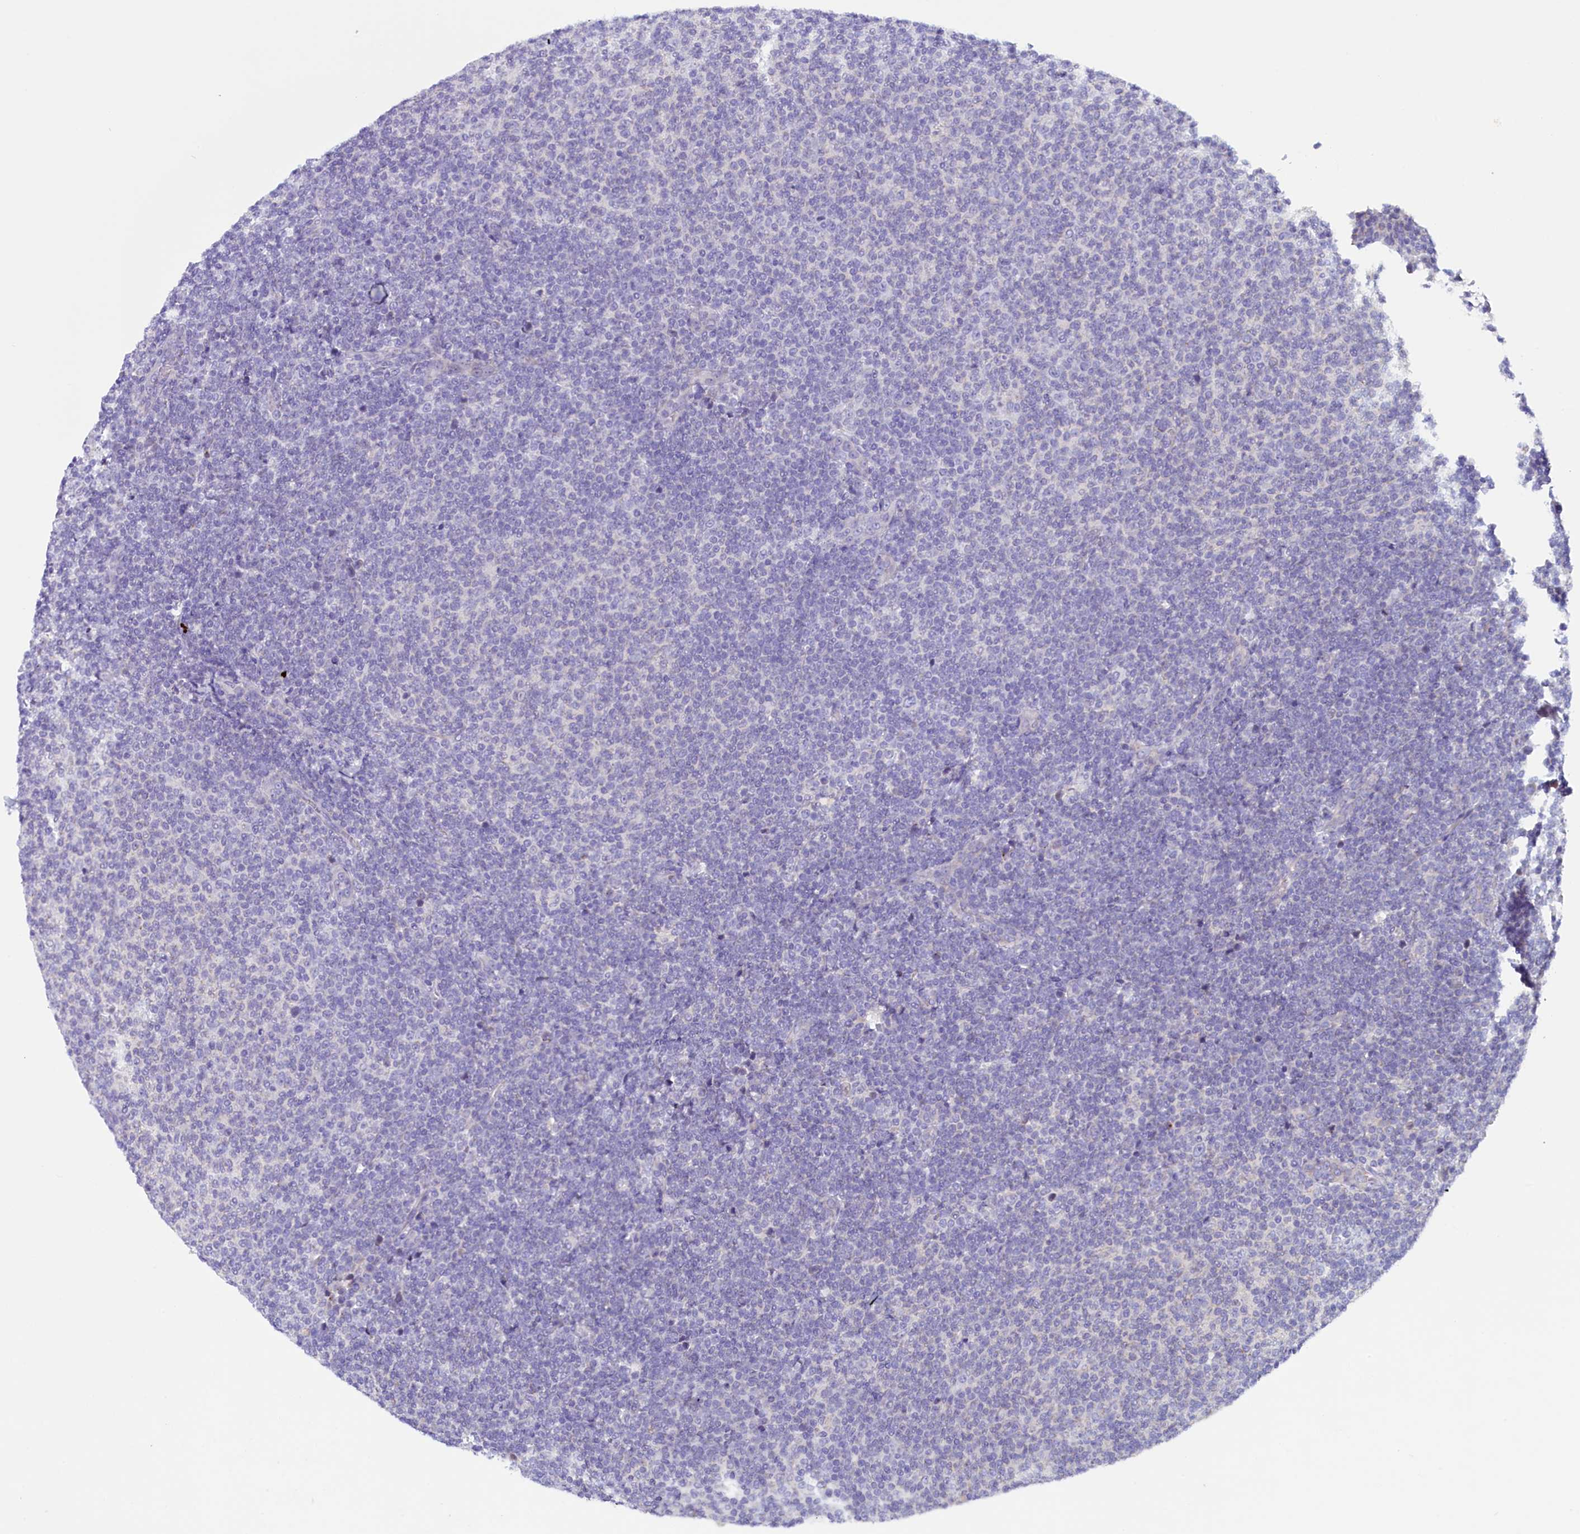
{"staining": {"intensity": "negative", "quantity": "none", "location": "none"}, "tissue": "lymphoma", "cell_type": "Tumor cells", "image_type": "cancer", "snomed": [{"axis": "morphology", "description": "Malignant lymphoma, non-Hodgkin's type, Low grade"}, {"axis": "topography", "description": "Lymph node"}], "caption": "This is an immunohistochemistry (IHC) image of human lymphoma. There is no expression in tumor cells.", "gene": "RTTN", "patient": {"sex": "male", "age": 66}}